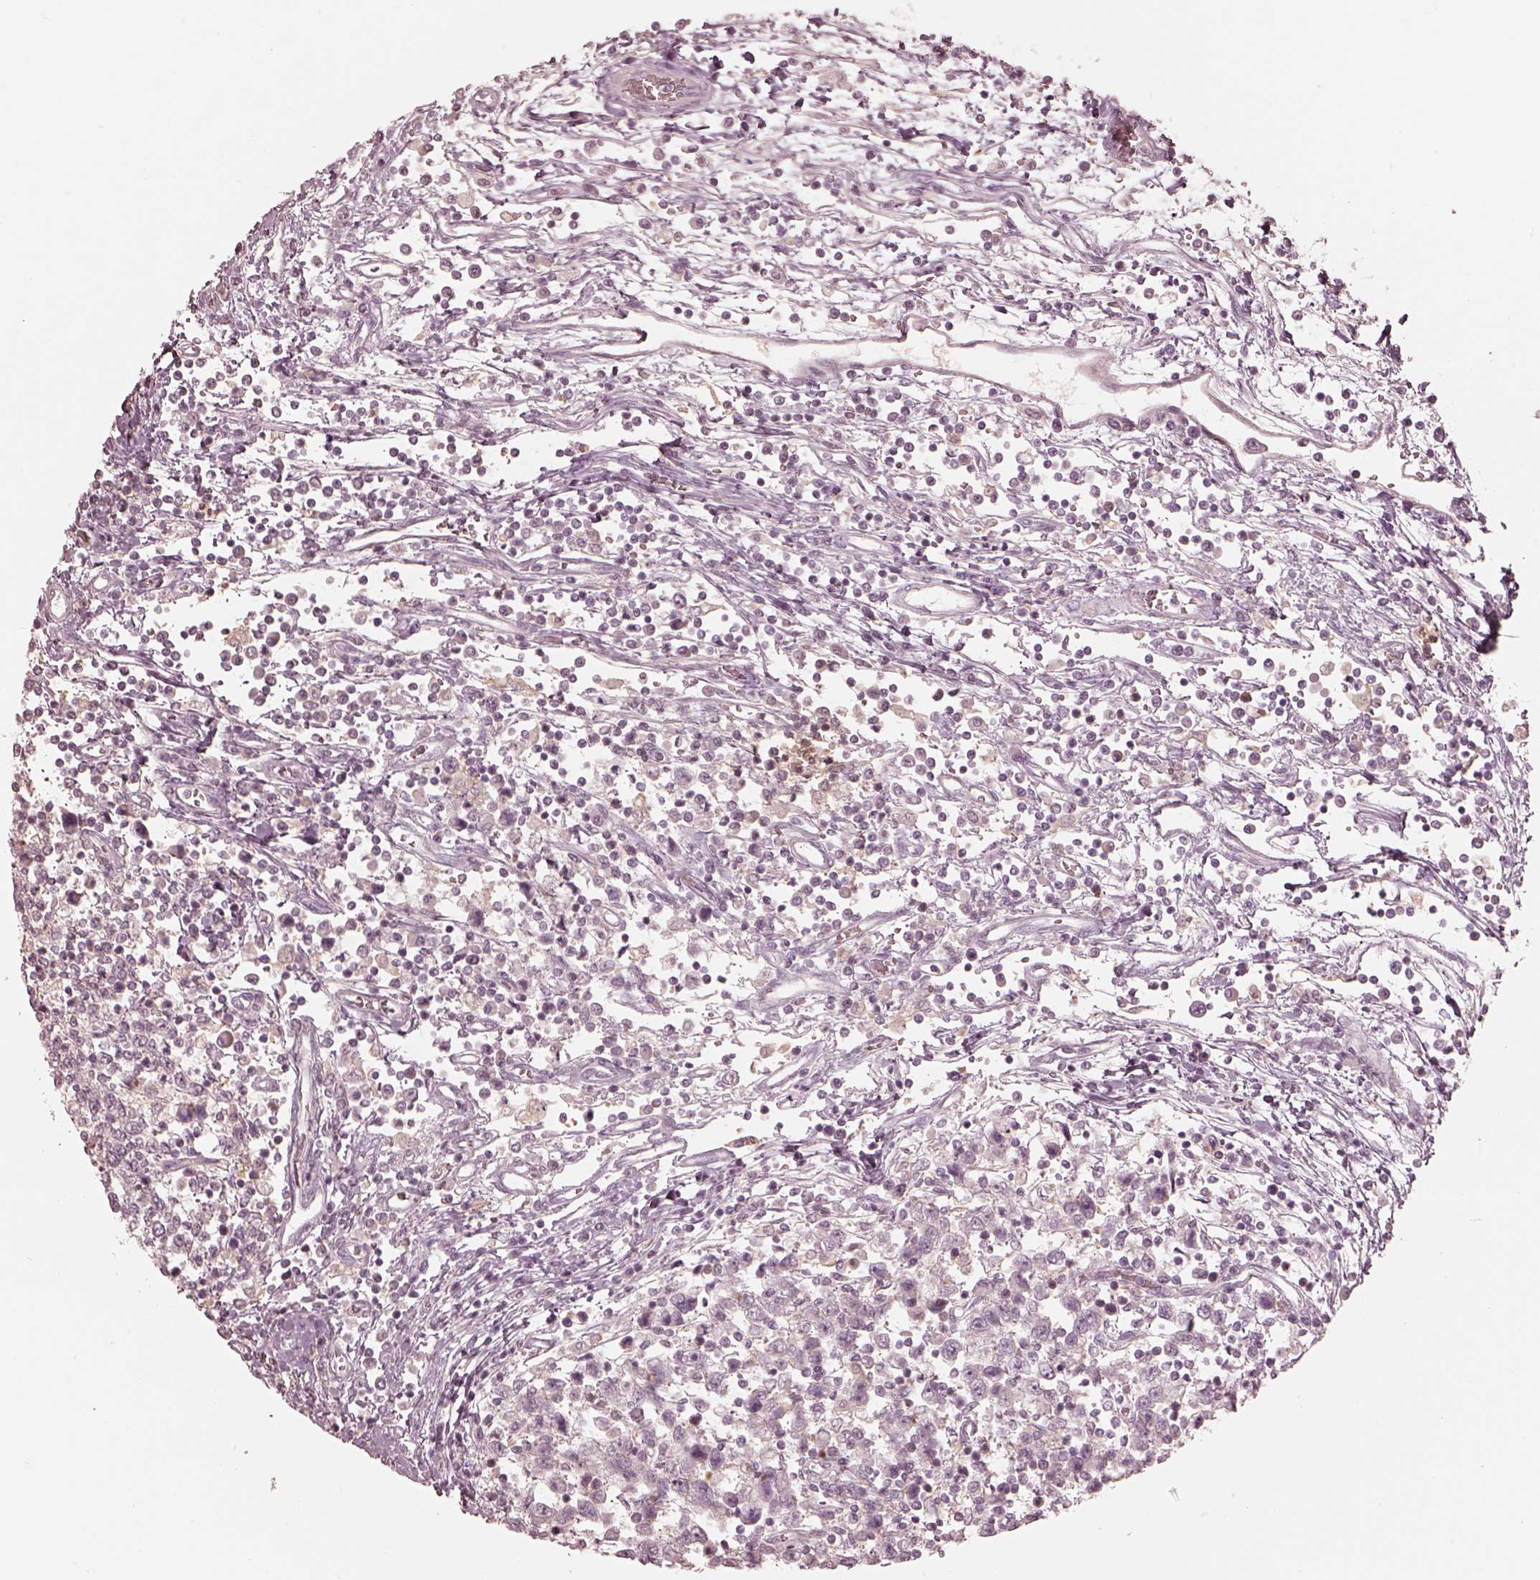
{"staining": {"intensity": "negative", "quantity": "none", "location": "none"}, "tissue": "testis cancer", "cell_type": "Tumor cells", "image_type": "cancer", "snomed": [{"axis": "morphology", "description": "Seminoma, NOS"}, {"axis": "topography", "description": "Testis"}], "caption": "This is a photomicrograph of immunohistochemistry staining of seminoma (testis), which shows no positivity in tumor cells.", "gene": "PRLHR", "patient": {"sex": "male", "age": 34}}